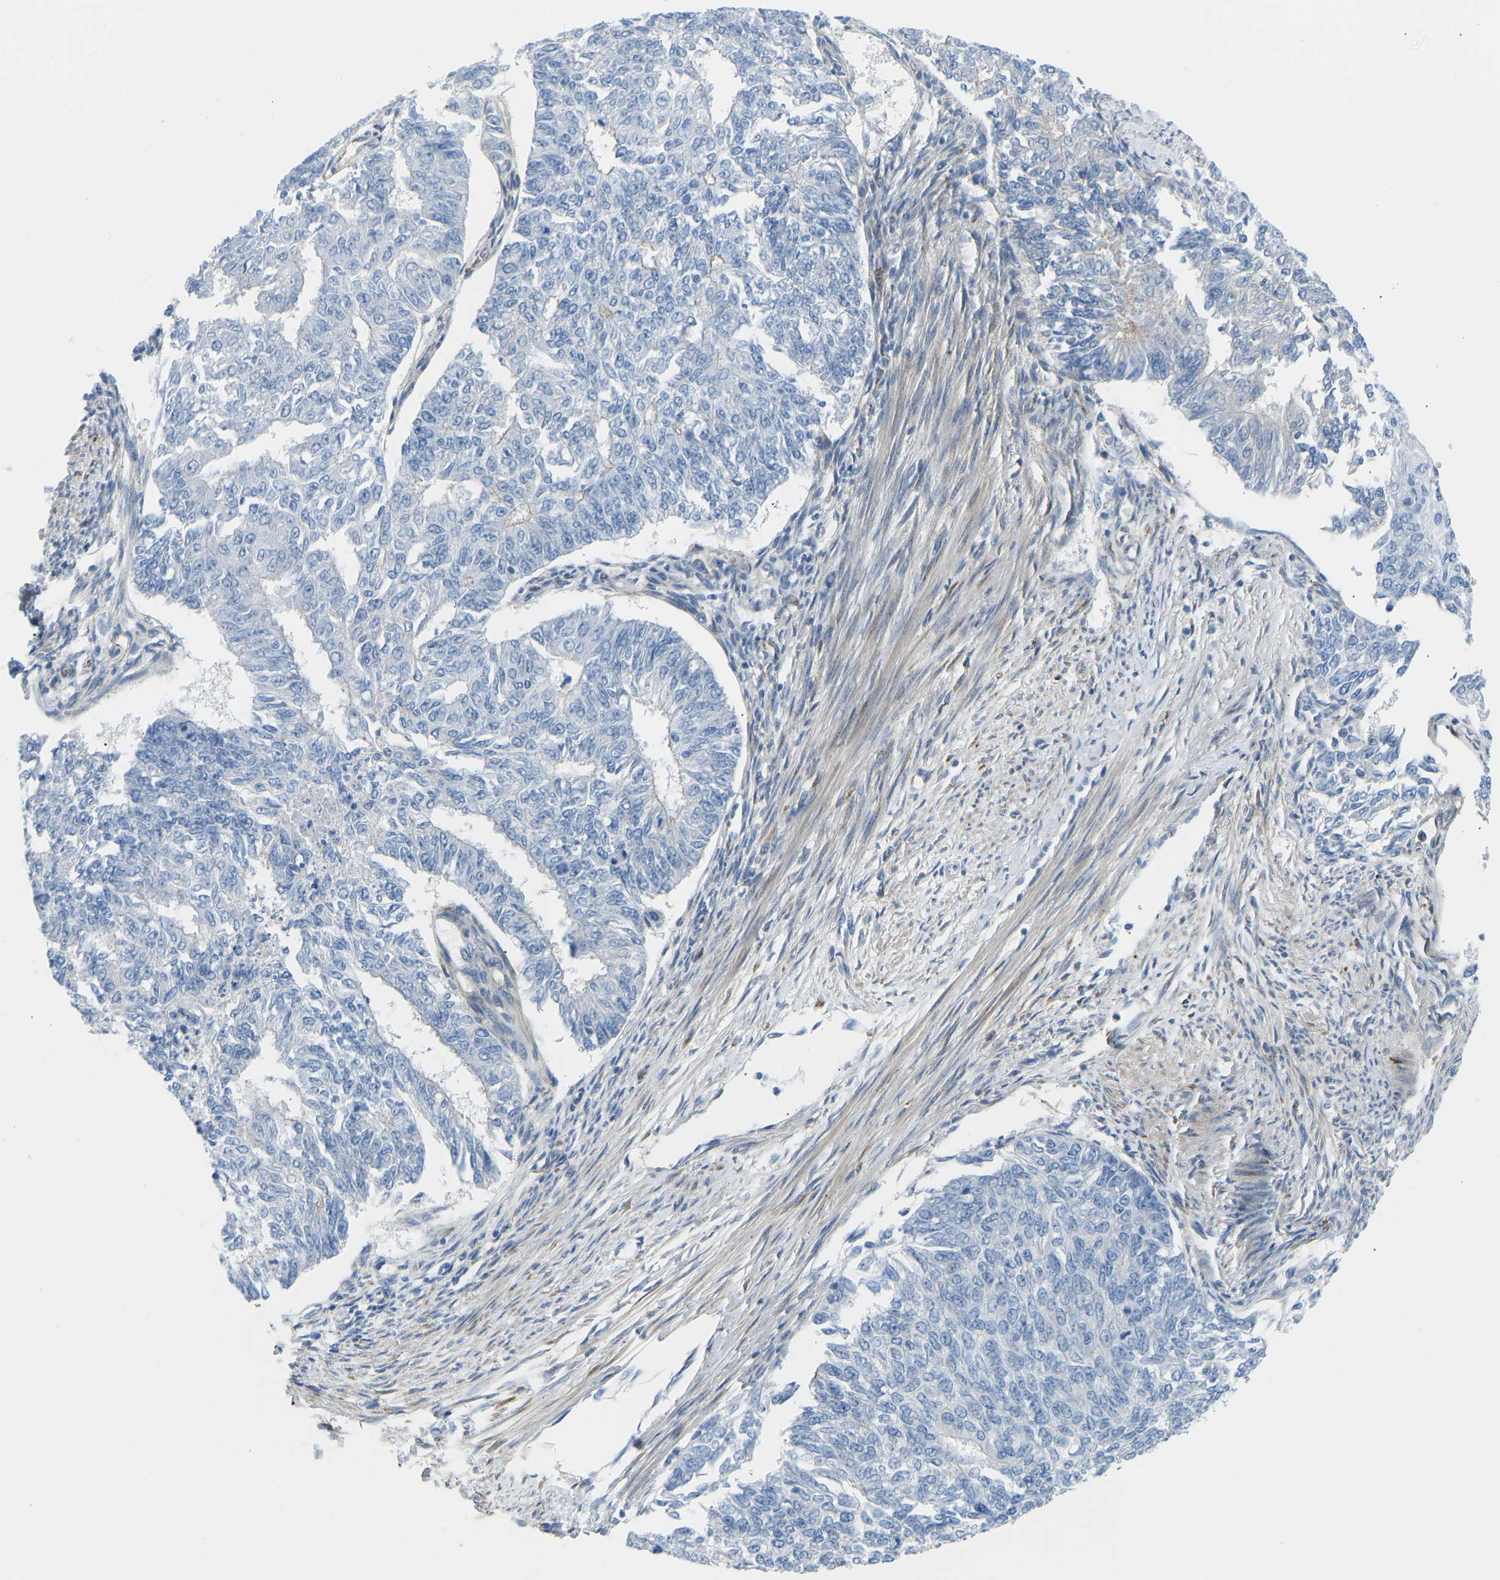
{"staining": {"intensity": "negative", "quantity": "none", "location": "none"}, "tissue": "endometrial cancer", "cell_type": "Tumor cells", "image_type": "cancer", "snomed": [{"axis": "morphology", "description": "Adenocarcinoma, NOS"}, {"axis": "topography", "description": "Endometrium"}], "caption": "Immunohistochemistry (IHC) histopathology image of human endometrial cancer (adenocarcinoma) stained for a protein (brown), which displays no expression in tumor cells.", "gene": "COL15A1", "patient": {"sex": "female", "age": 32}}